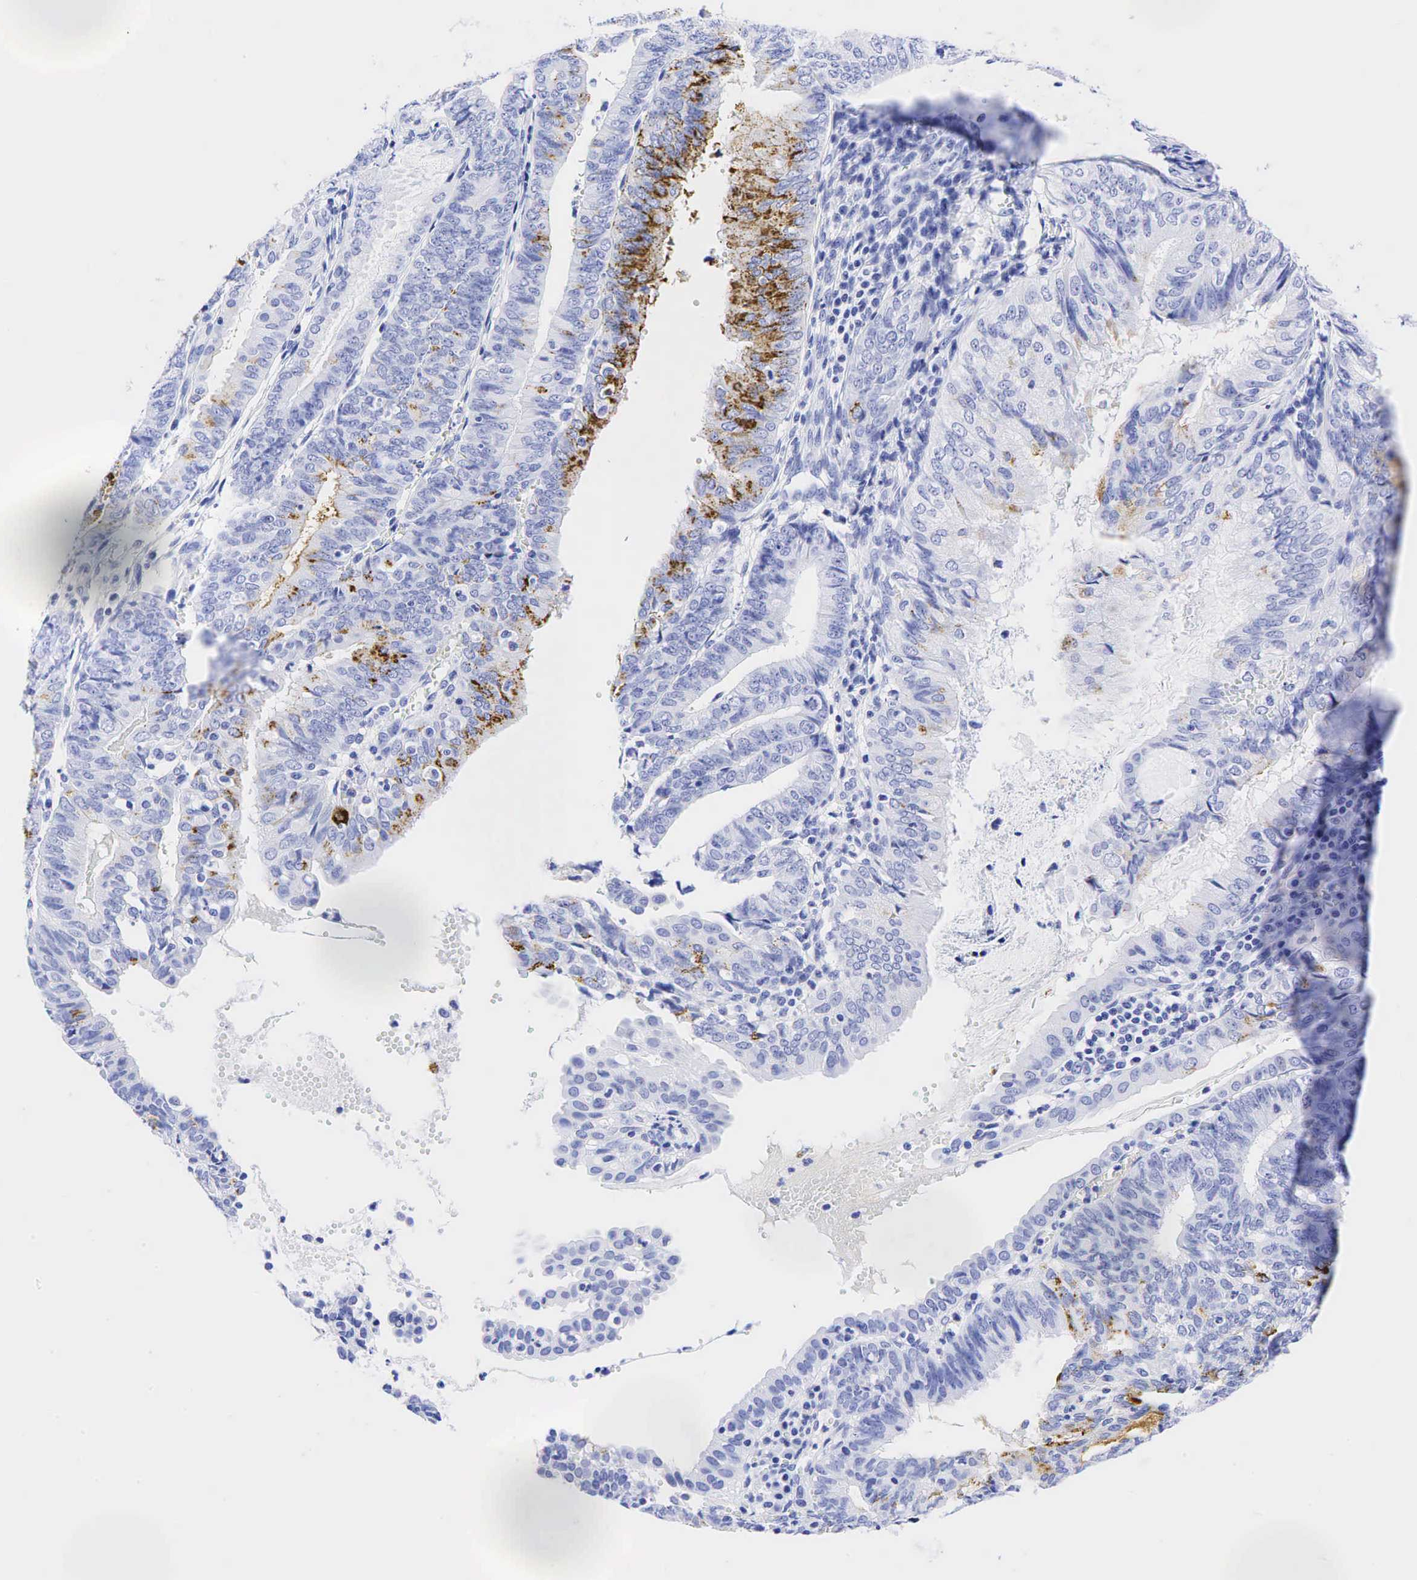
{"staining": {"intensity": "strong", "quantity": "<25%", "location": "cytoplasmic/membranous"}, "tissue": "endometrial cancer", "cell_type": "Tumor cells", "image_type": "cancer", "snomed": [{"axis": "morphology", "description": "Adenocarcinoma, NOS"}, {"axis": "topography", "description": "Endometrium"}], "caption": "Human endometrial cancer stained with a protein marker reveals strong staining in tumor cells.", "gene": "CHGA", "patient": {"sex": "female", "age": 66}}